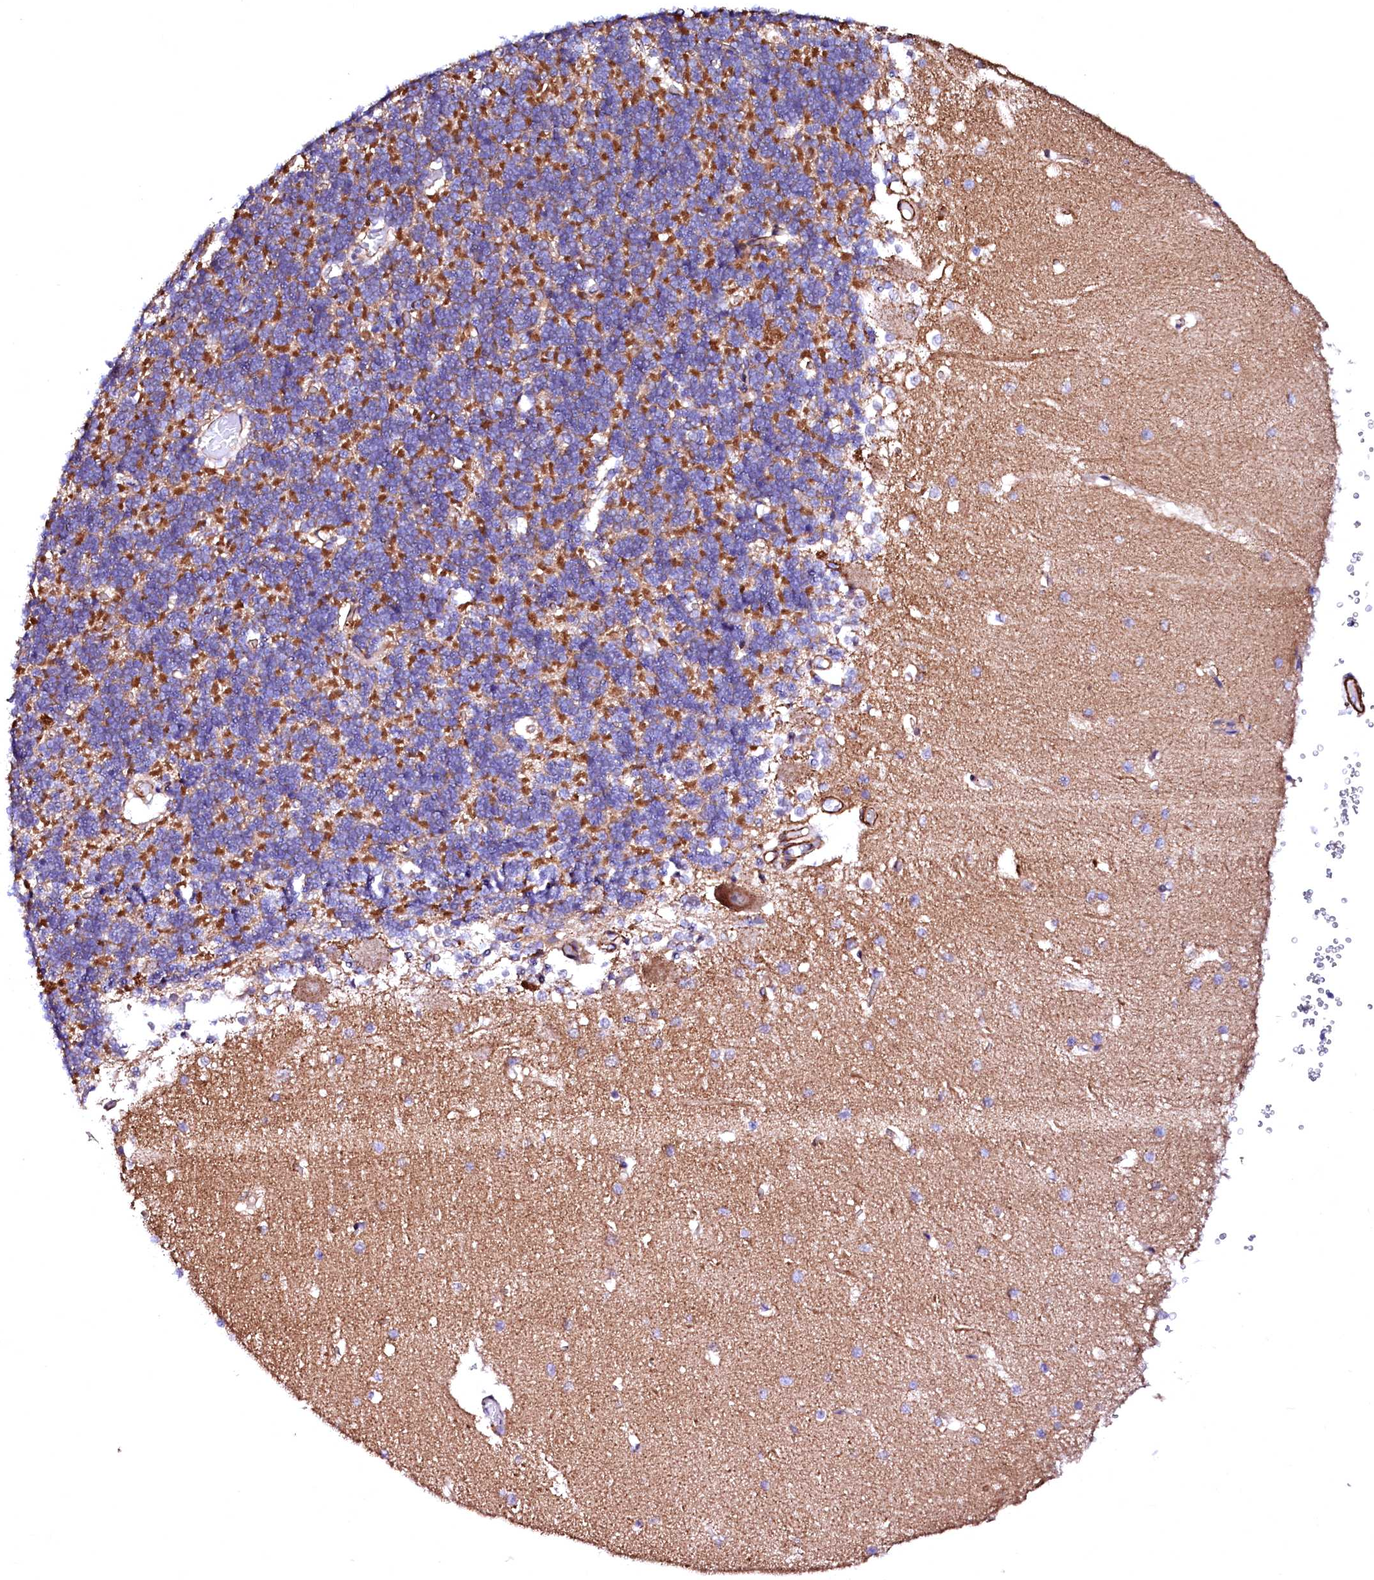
{"staining": {"intensity": "moderate", "quantity": ">75%", "location": "cytoplasmic/membranous"}, "tissue": "cerebellum", "cell_type": "Cells in granular layer", "image_type": "normal", "snomed": [{"axis": "morphology", "description": "Normal tissue, NOS"}, {"axis": "topography", "description": "Cerebellum"}], "caption": "Immunohistochemistry (DAB) staining of unremarkable human cerebellum displays moderate cytoplasmic/membranous protein staining in about >75% of cells in granular layer. Immunohistochemistry (ihc) stains the protein in brown and the nuclei are stained blue.", "gene": "GPR176", "patient": {"sex": "male", "age": 37}}